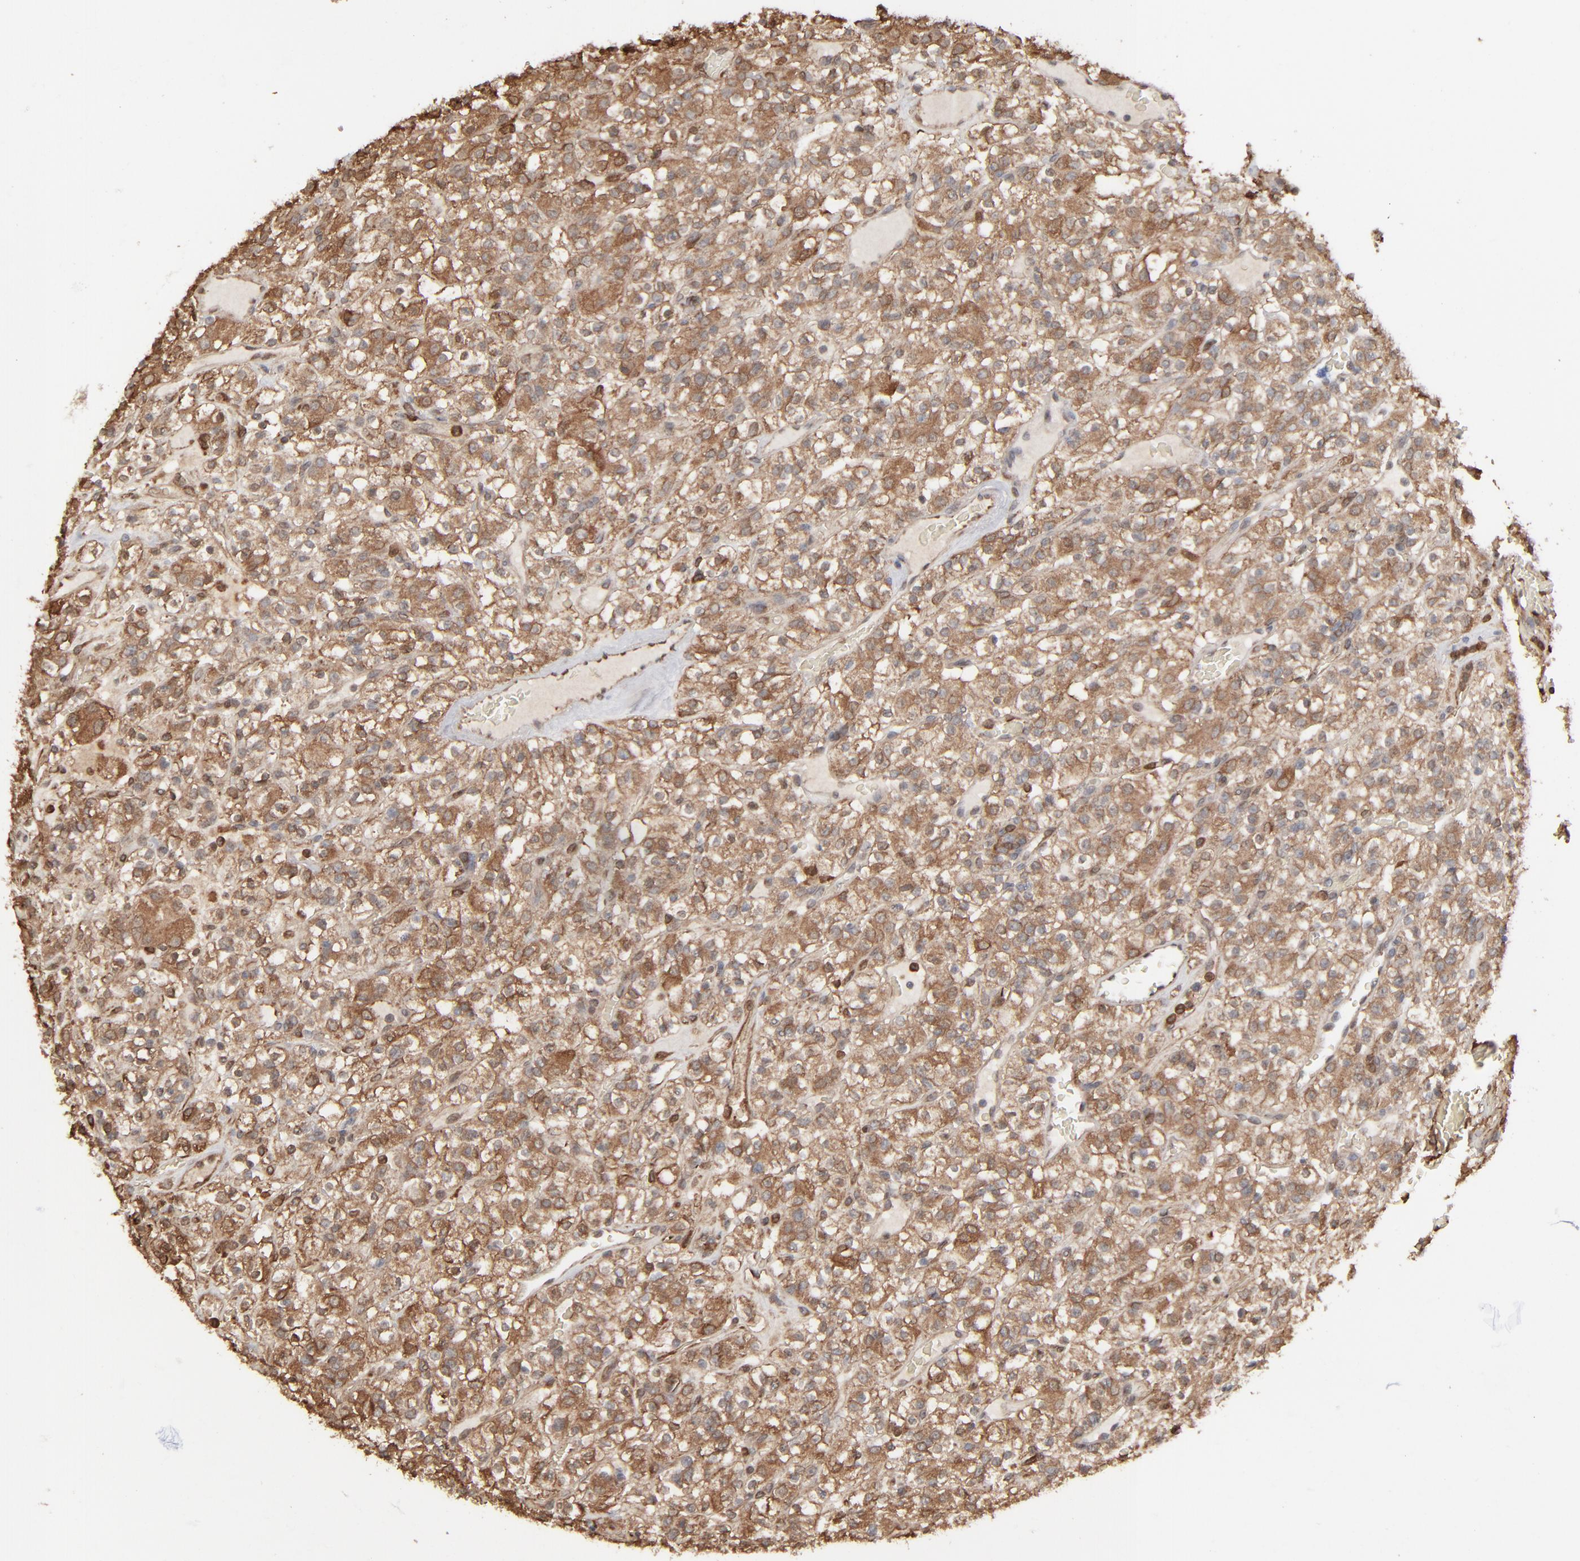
{"staining": {"intensity": "strong", "quantity": ">75%", "location": "cytoplasmic/membranous"}, "tissue": "renal cancer", "cell_type": "Tumor cells", "image_type": "cancer", "snomed": [{"axis": "morphology", "description": "Normal tissue, NOS"}, {"axis": "morphology", "description": "Adenocarcinoma, NOS"}, {"axis": "topography", "description": "Kidney"}], "caption": "Brown immunohistochemical staining in human renal adenocarcinoma demonstrates strong cytoplasmic/membranous expression in about >75% of tumor cells.", "gene": "NME1-NME2", "patient": {"sex": "female", "age": 72}}